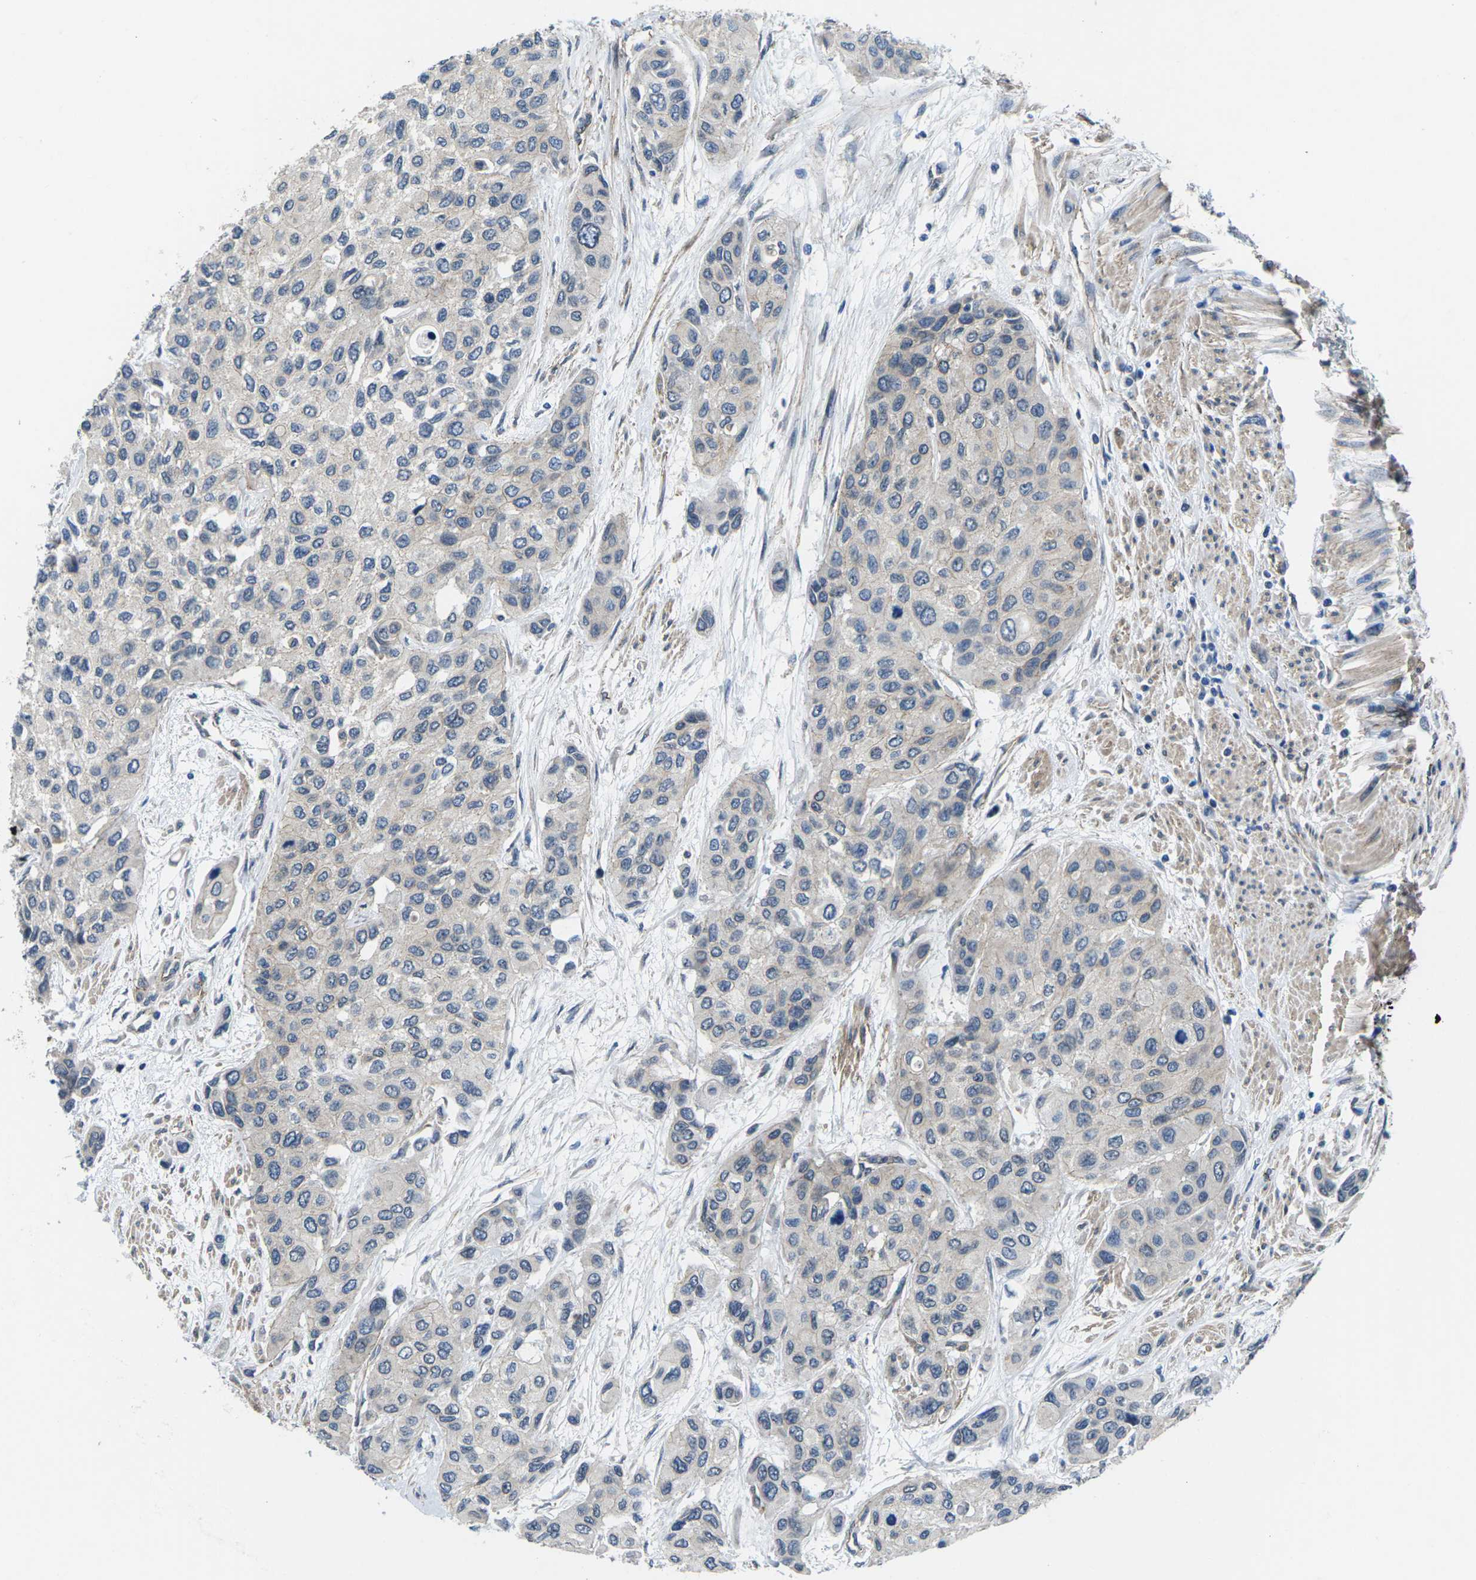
{"staining": {"intensity": "weak", "quantity": "<25%", "location": "cytoplasmic/membranous"}, "tissue": "urothelial cancer", "cell_type": "Tumor cells", "image_type": "cancer", "snomed": [{"axis": "morphology", "description": "Urothelial carcinoma, High grade"}, {"axis": "topography", "description": "Urinary bladder"}], "caption": "An image of urothelial cancer stained for a protein reveals no brown staining in tumor cells.", "gene": "CTNND1", "patient": {"sex": "female", "age": 56}}